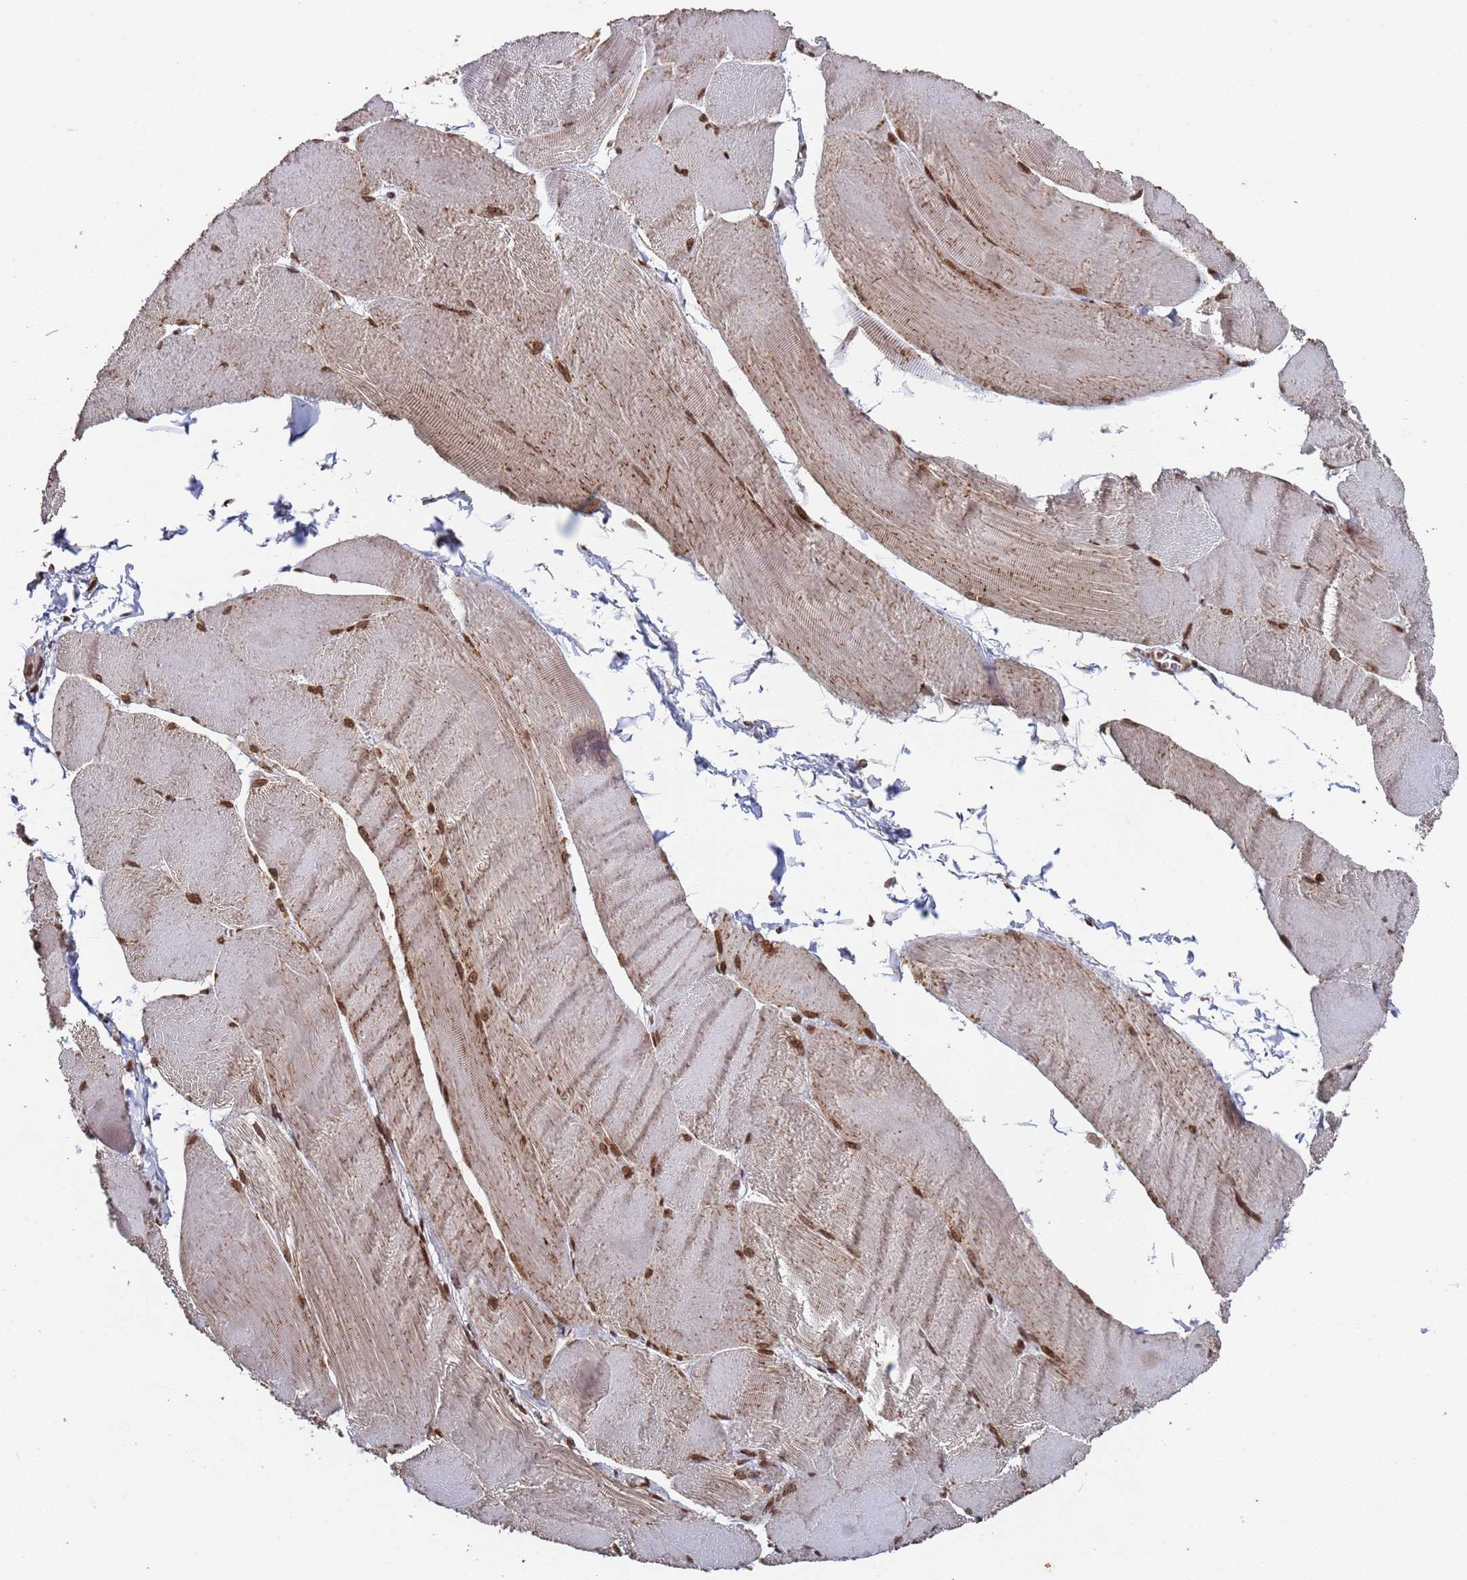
{"staining": {"intensity": "moderate", "quantity": ">75%", "location": "nuclear"}, "tissue": "skeletal muscle", "cell_type": "Myocytes", "image_type": "normal", "snomed": [{"axis": "morphology", "description": "Normal tissue, NOS"}, {"axis": "morphology", "description": "Basal cell carcinoma"}, {"axis": "topography", "description": "Skeletal muscle"}], "caption": "Immunohistochemical staining of unremarkable skeletal muscle demonstrates moderate nuclear protein positivity in about >75% of myocytes.", "gene": "FUBP3", "patient": {"sex": "female", "age": 64}}